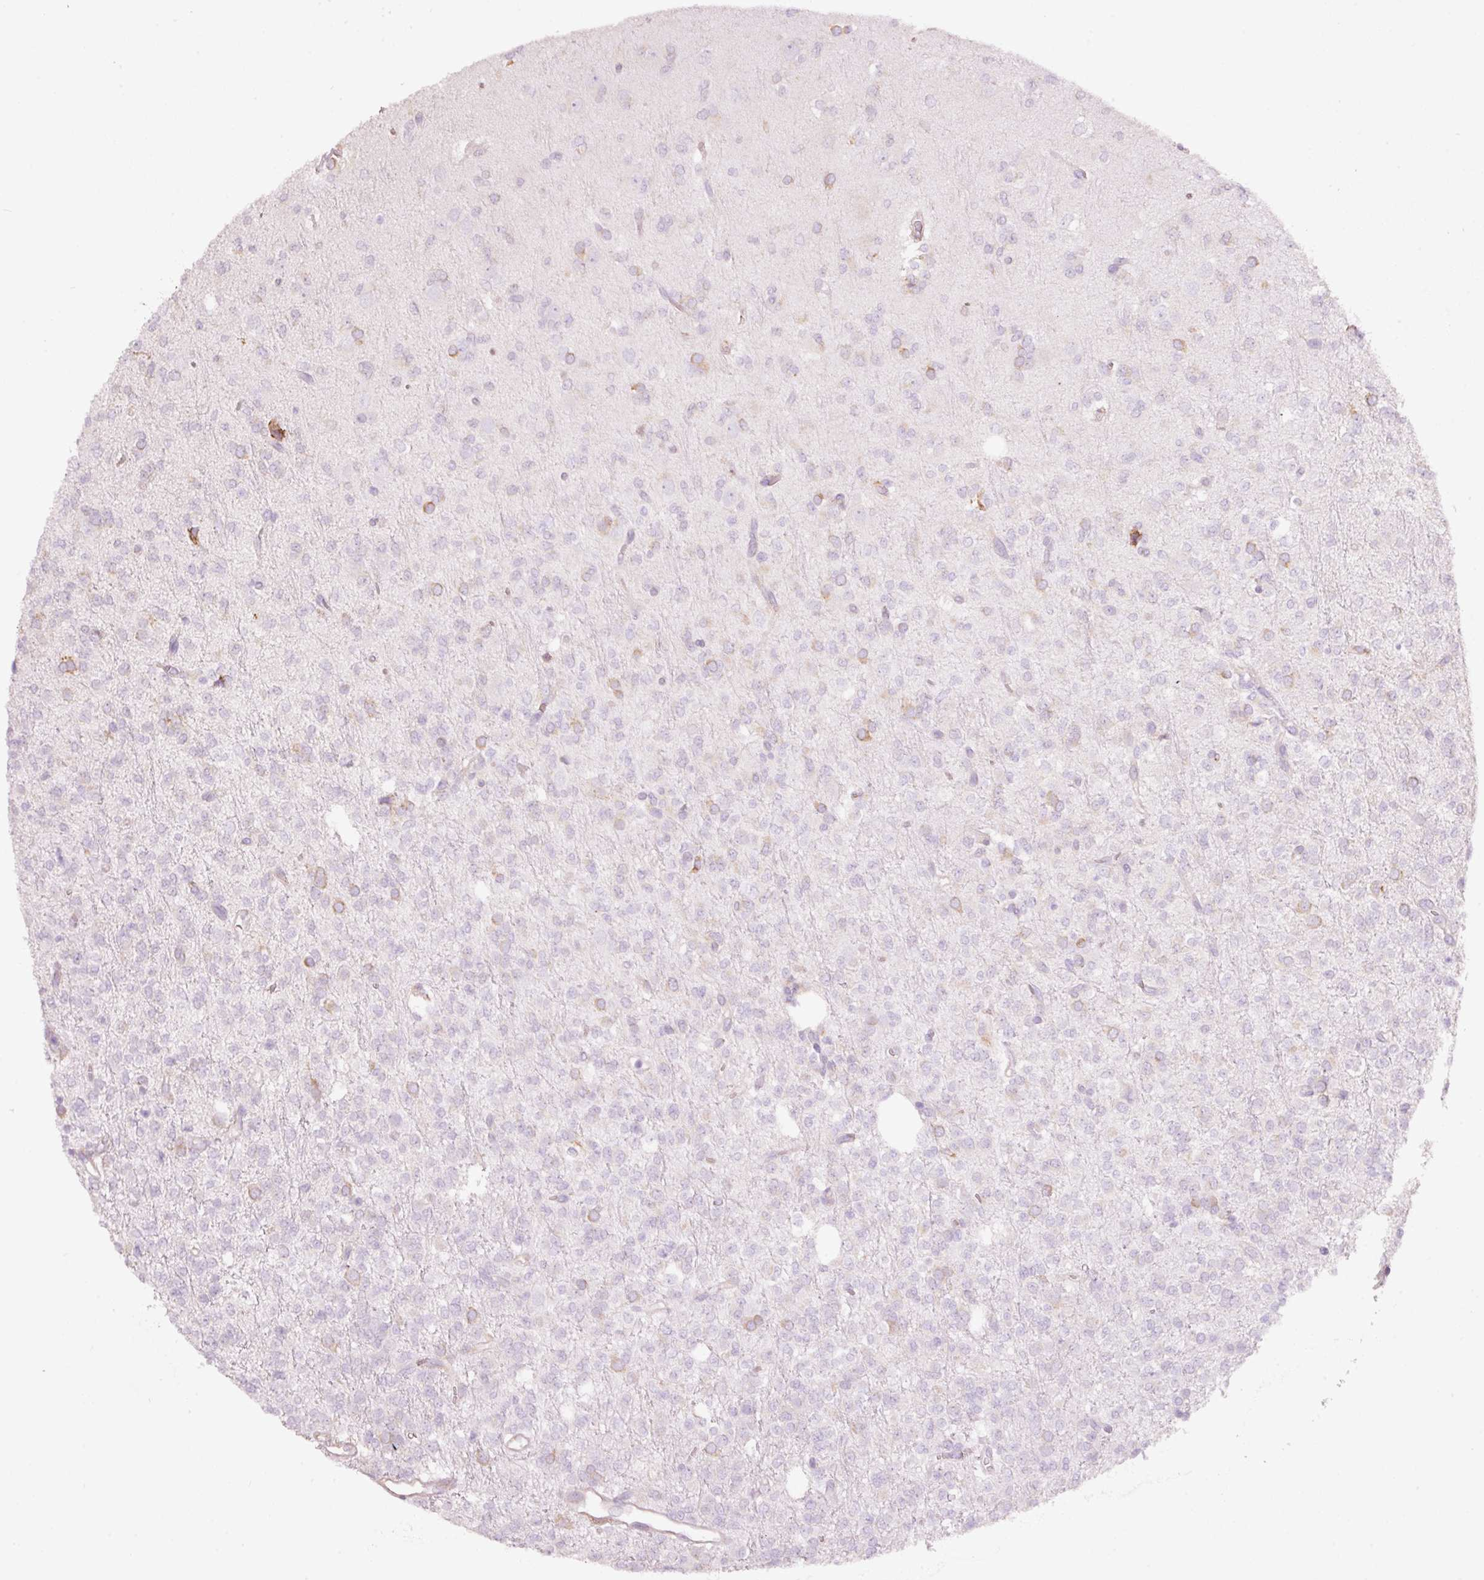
{"staining": {"intensity": "weak", "quantity": "<25%", "location": "cytoplasmic/membranous"}, "tissue": "glioma", "cell_type": "Tumor cells", "image_type": "cancer", "snomed": [{"axis": "morphology", "description": "Glioma, malignant, Low grade"}, {"axis": "topography", "description": "Brain"}], "caption": "Histopathology image shows no protein positivity in tumor cells of glioma tissue.", "gene": "GCG", "patient": {"sex": "female", "age": 33}}